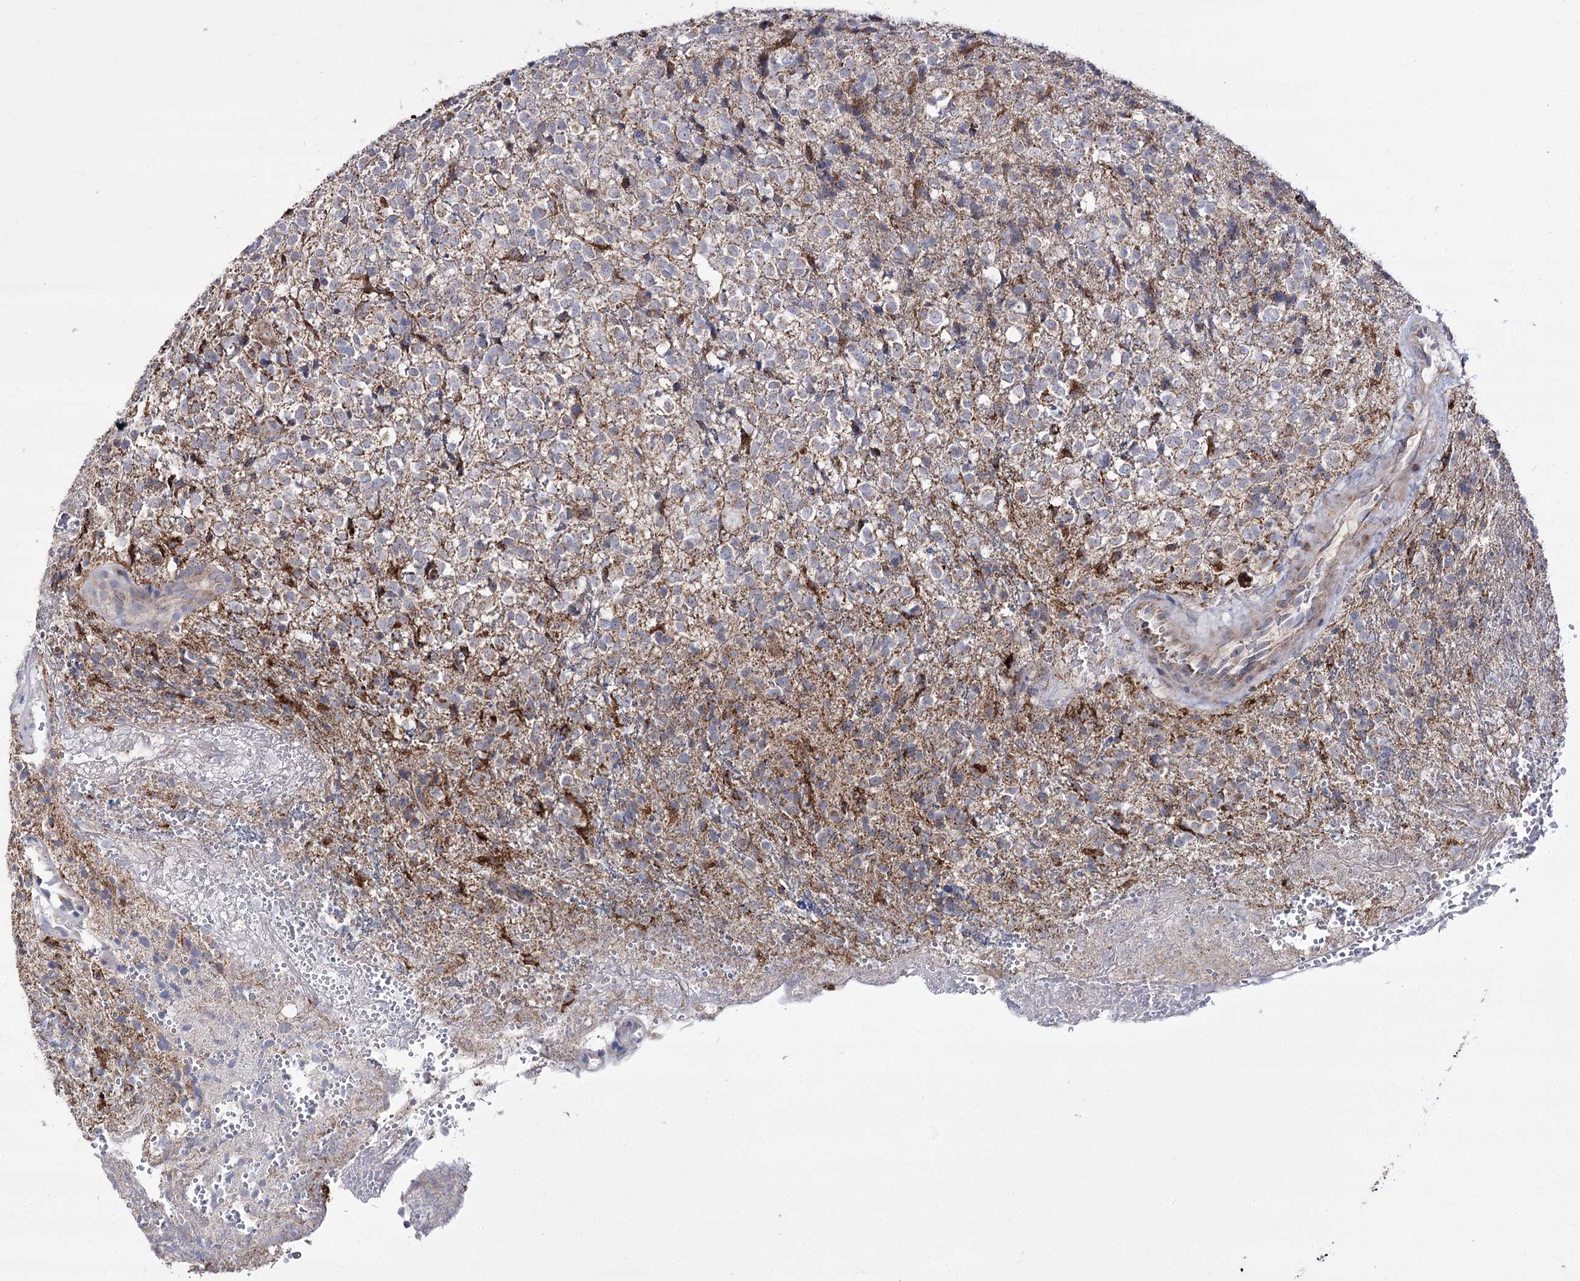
{"staining": {"intensity": "negative", "quantity": "none", "location": "none"}, "tissue": "glioma", "cell_type": "Tumor cells", "image_type": "cancer", "snomed": [{"axis": "morphology", "description": "Glioma, malignant, High grade"}, {"axis": "topography", "description": "Brain"}], "caption": "IHC of human high-grade glioma (malignant) reveals no positivity in tumor cells.", "gene": "NADK2", "patient": {"sex": "male", "age": 56}}